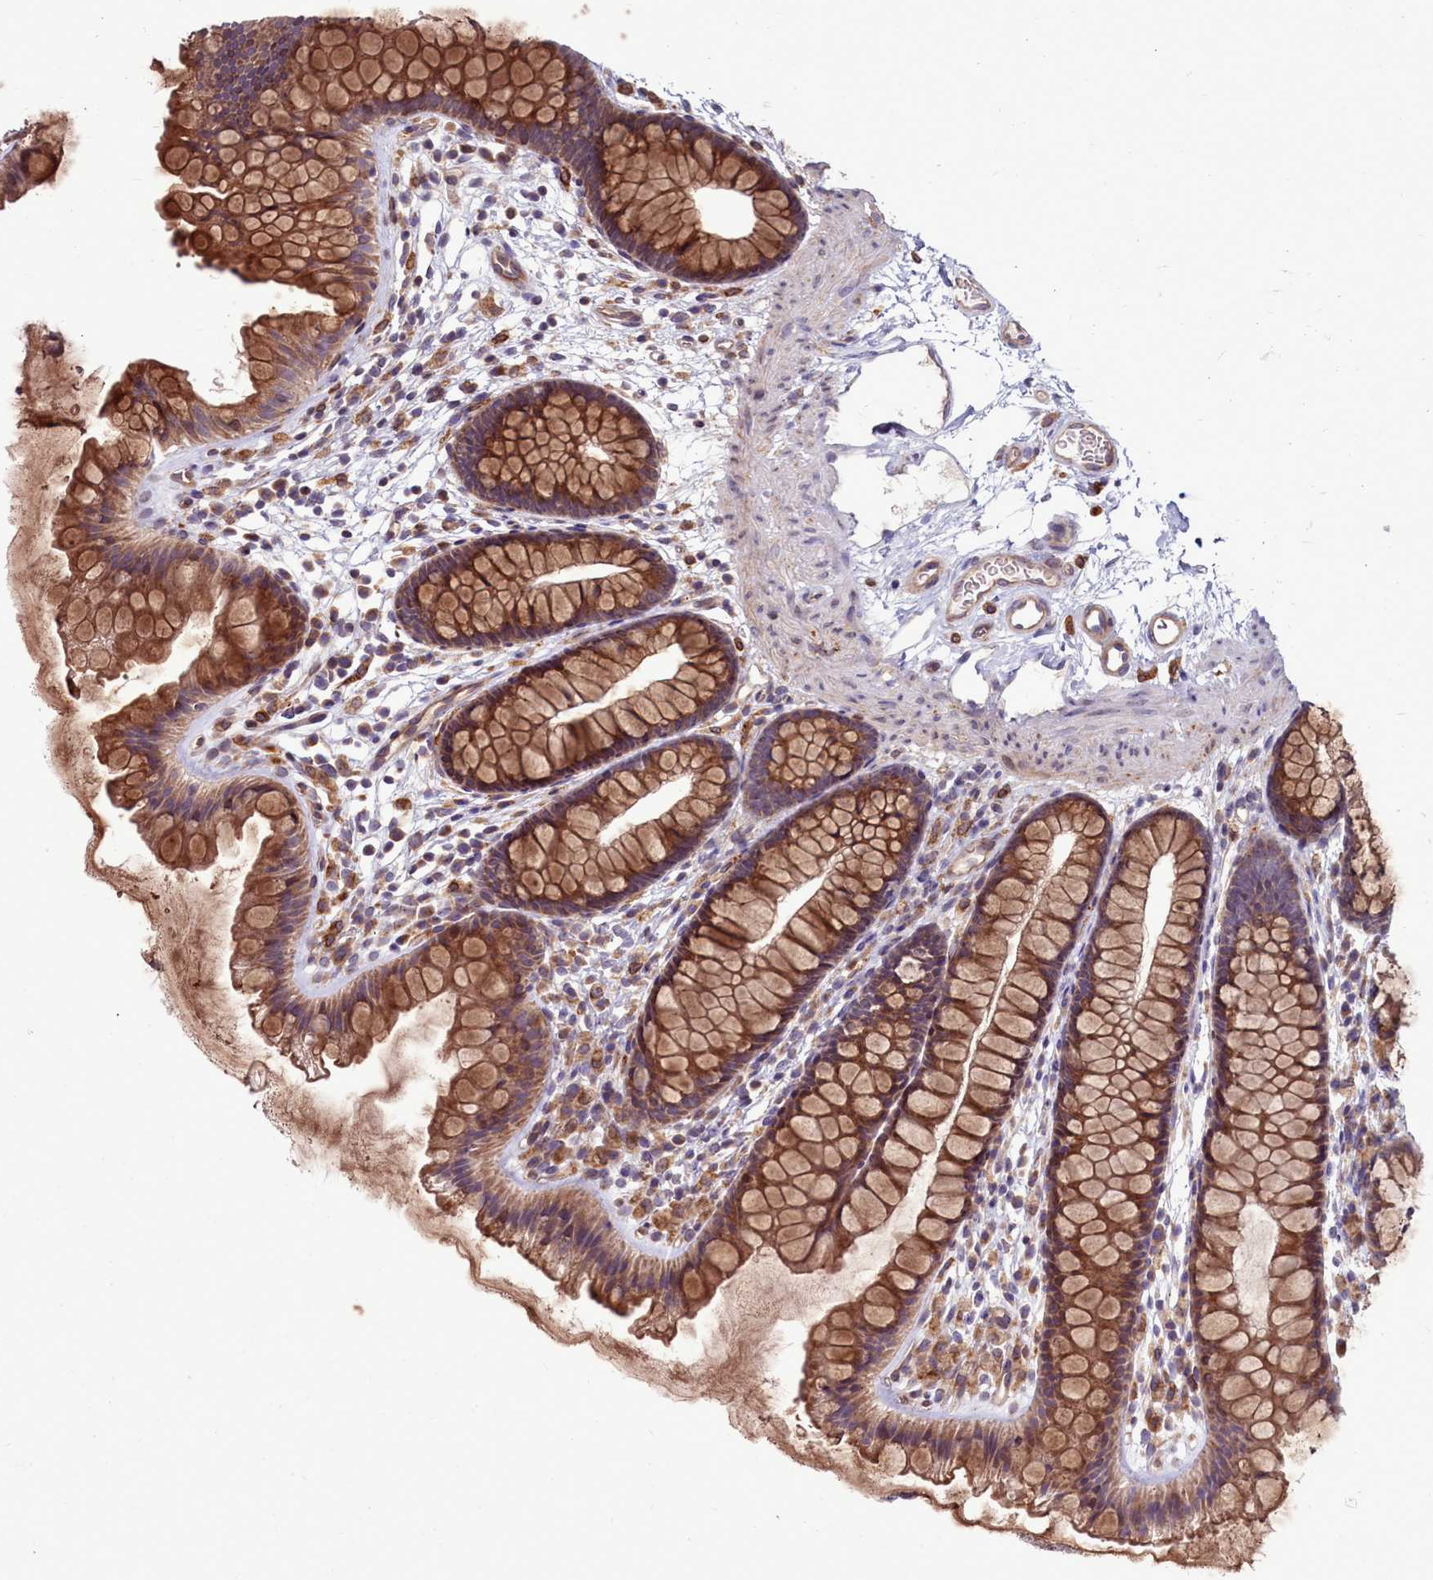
{"staining": {"intensity": "negative", "quantity": "none", "location": "none"}, "tissue": "colon", "cell_type": "Endothelial cells", "image_type": "normal", "snomed": [{"axis": "morphology", "description": "Normal tissue, NOS"}, {"axis": "topography", "description": "Colon"}], "caption": "Endothelial cells show no significant expression in benign colon. (Brightfield microscopy of DAB (3,3'-diaminobenzidine) immunohistochemistry (IHC) at high magnification).", "gene": "RAPGEF4", "patient": {"sex": "female", "age": 62}}